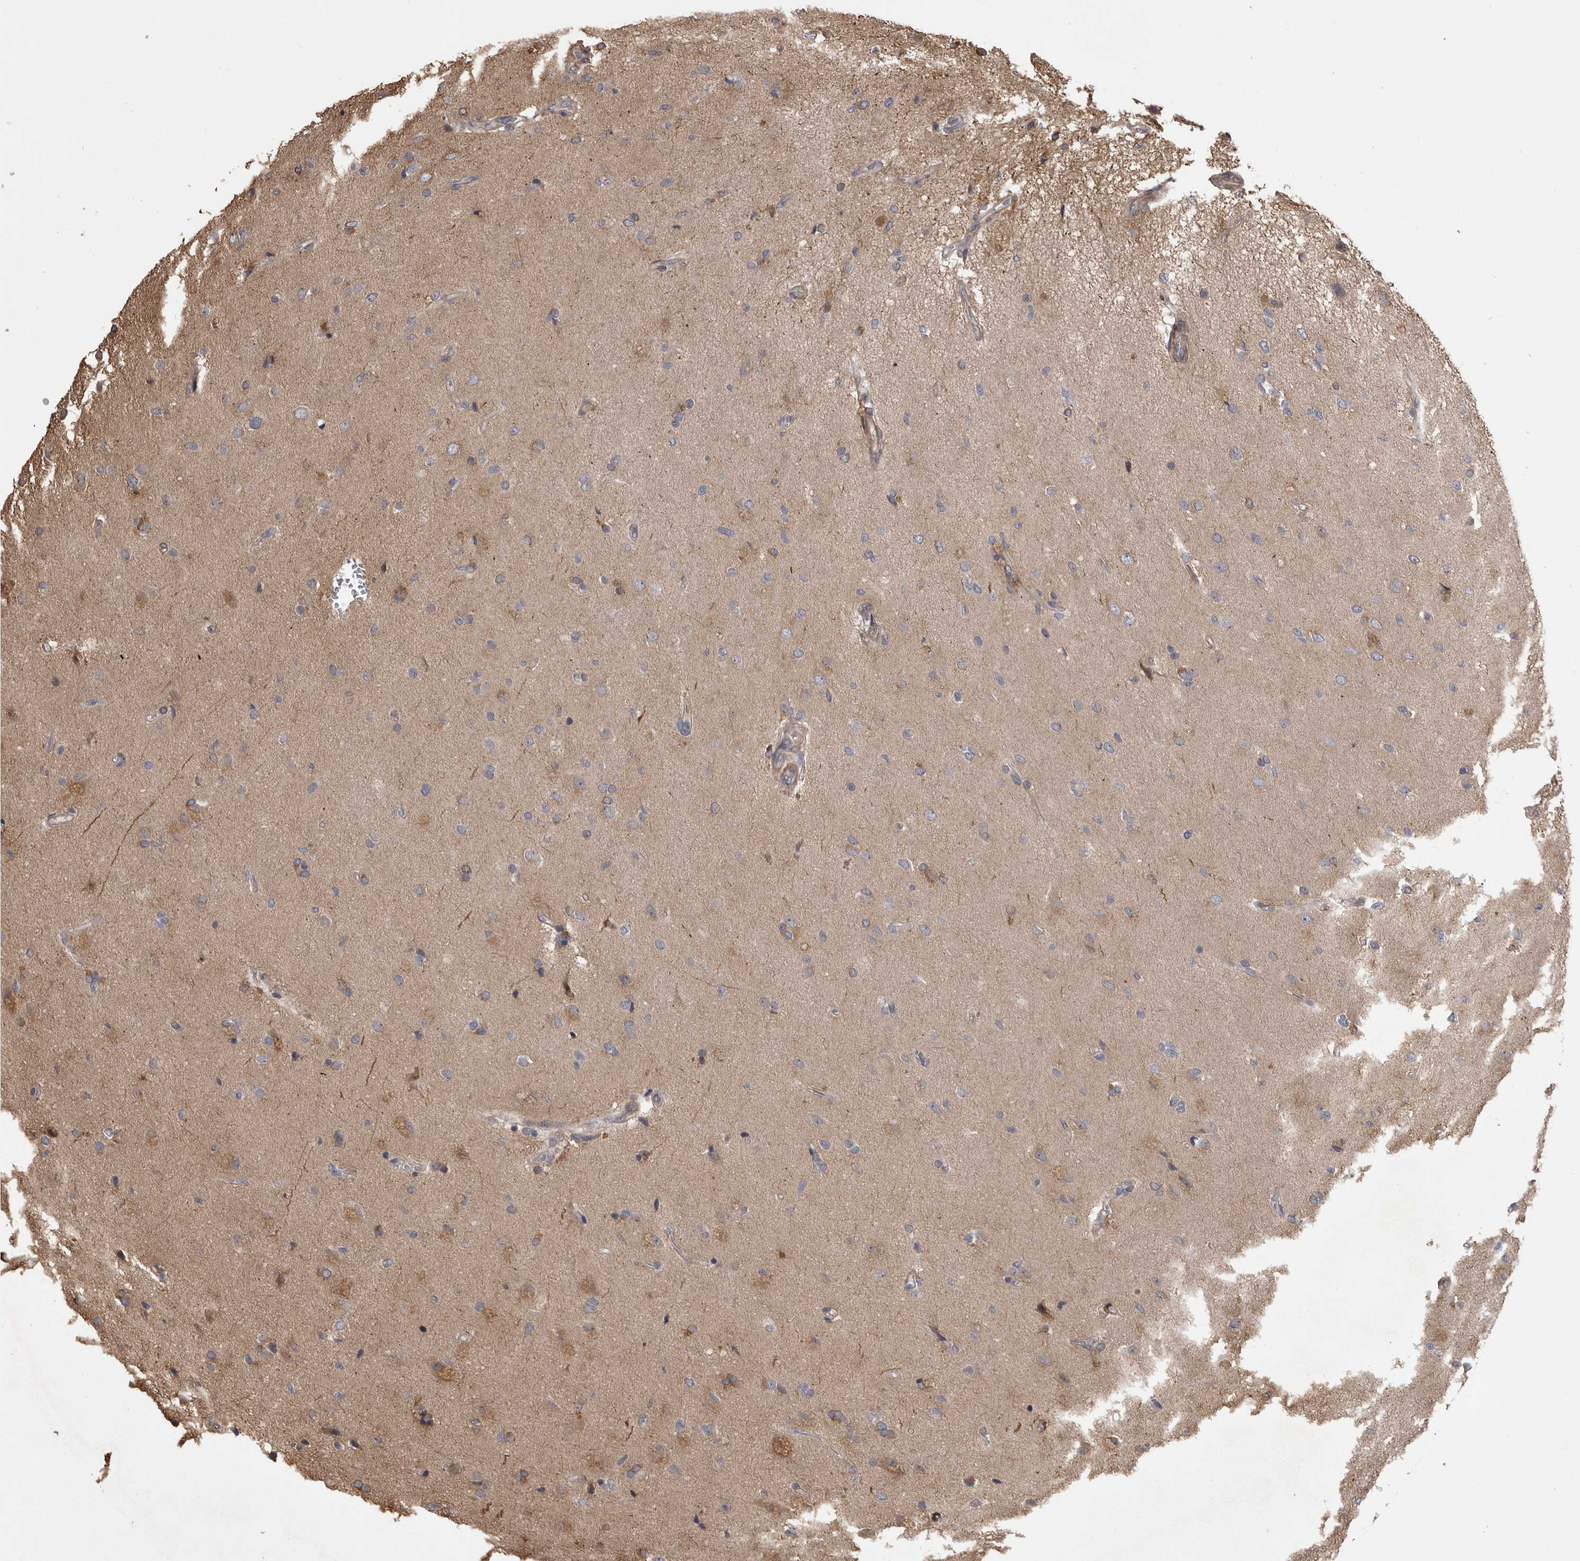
{"staining": {"intensity": "moderate", "quantity": "<25%", "location": "cytoplasmic/membranous"}, "tissue": "glioma", "cell_type": "Tumor cells", "image_type": "cancer", "snomed": [{"axis": "morphology", "description": "Glioma, malignant, High grade"}, {"axis": "topography", "description": "Brain"}], "caption": "Human glioma stained with a protein marker exhibits moderate staining in tumor cells.", "gene": "ZNRF1", "patient": {"sex": "male", "age": 72}}